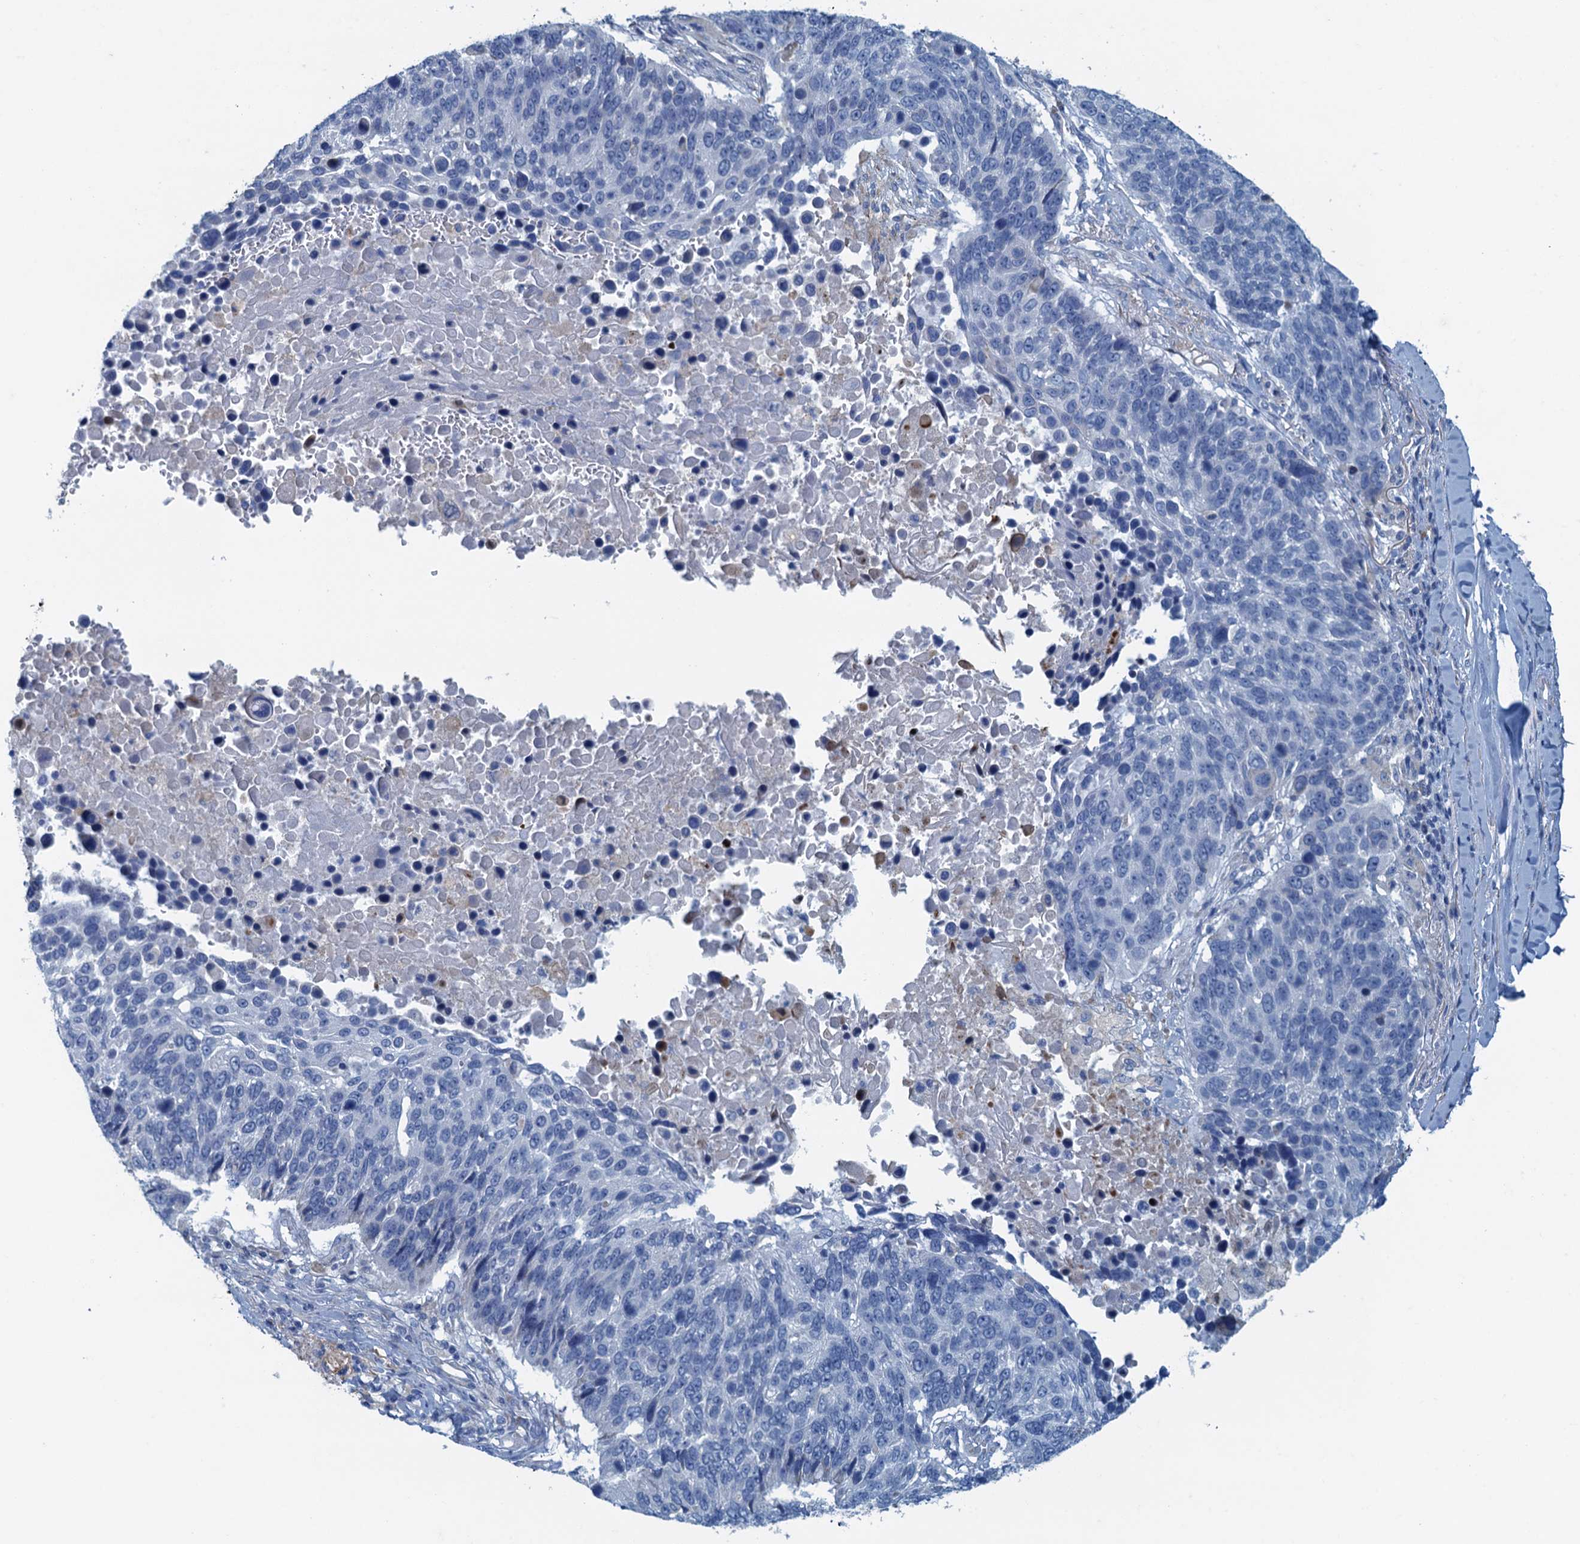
{"staining": {"intensity": "negative", "quantity": "none", "location": "none"}, "tissue": "lung cancer", "cell_type": "Tumor cells", "image_type": "cancer", "snomed": [{"axis": "morphology", "description": "Normal tissue, NOS"}, {"axis": "morphology", "description": "Squamous cell carcinoma, NOS"}, {"axis": "topography", "description": "Lymph node"}, {"axis": "topography", "description": "Lung"}], "caption": "Immunohistochemical staining of human lung squamous cell carcinoma demonstrates no significant positivity in tumor cells. (Brightfield microscopy of DAB (3,3'-diaminobenzidine) immunohistochemistry at high magnification).", "gene": "C10orf88", "patient": {"sex": "male", "age": 66}}